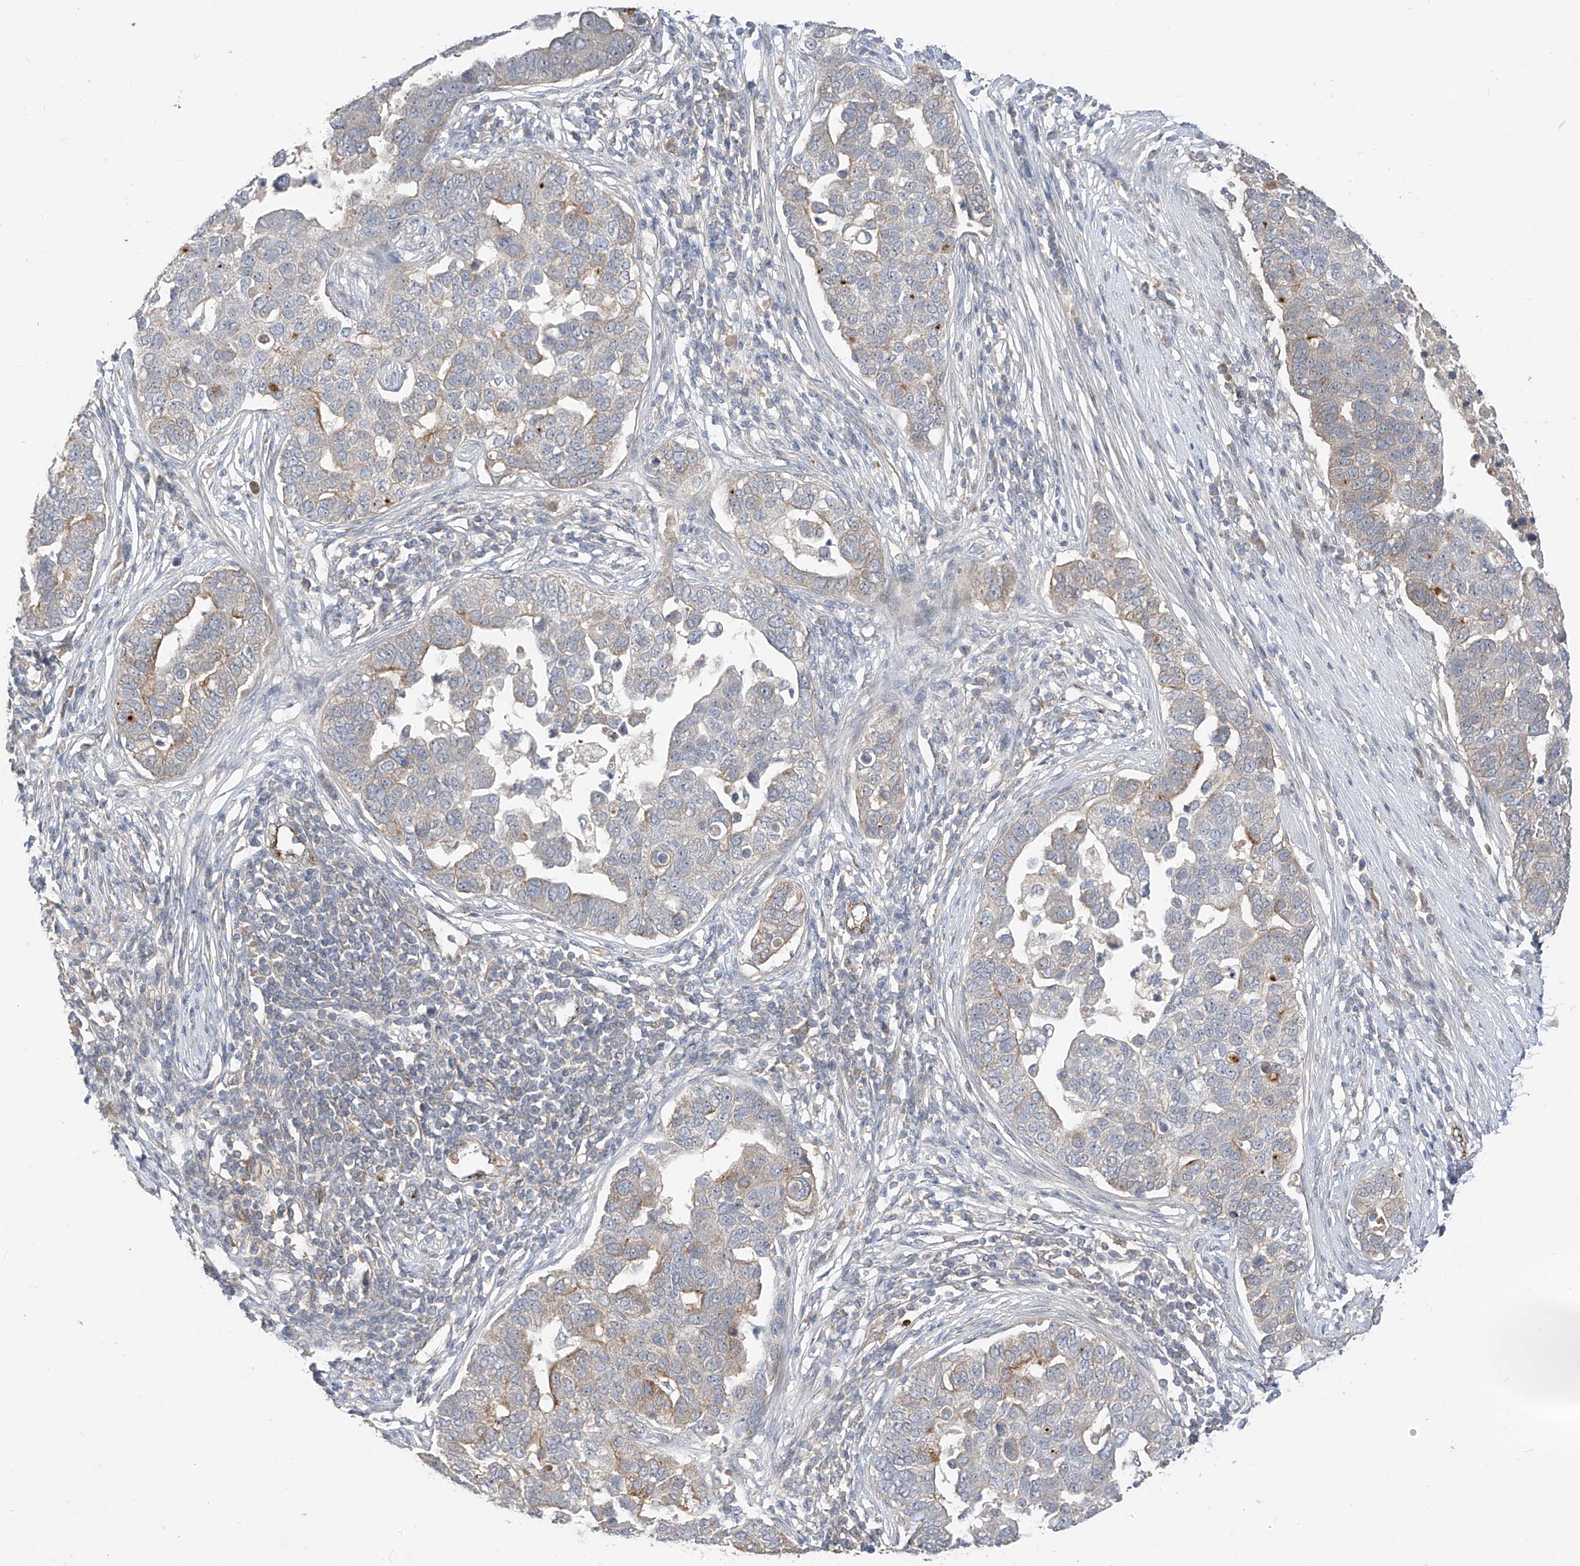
{"staining": {"intensity": "weak", "quantity": "<25%", "location": "cytoplasmic/membranous"}, "tissue": "pancreatic cancer", "cell_type": "Tumor cells", "image_type": "cancer", "snomed": [{"axis": "morphology", "description": "Adenocarcinoma, NOS"}, {"axis": "topography", "description": "Pancreas"}], "caption": "A high-resolution micrograph shows IHC staining of pancreatic cancer (adenocarcinoma), which exhibits no significant staining in tumor cells.", "gene": "MRTFA", "patient": {"sex": "female", "age": 61}}